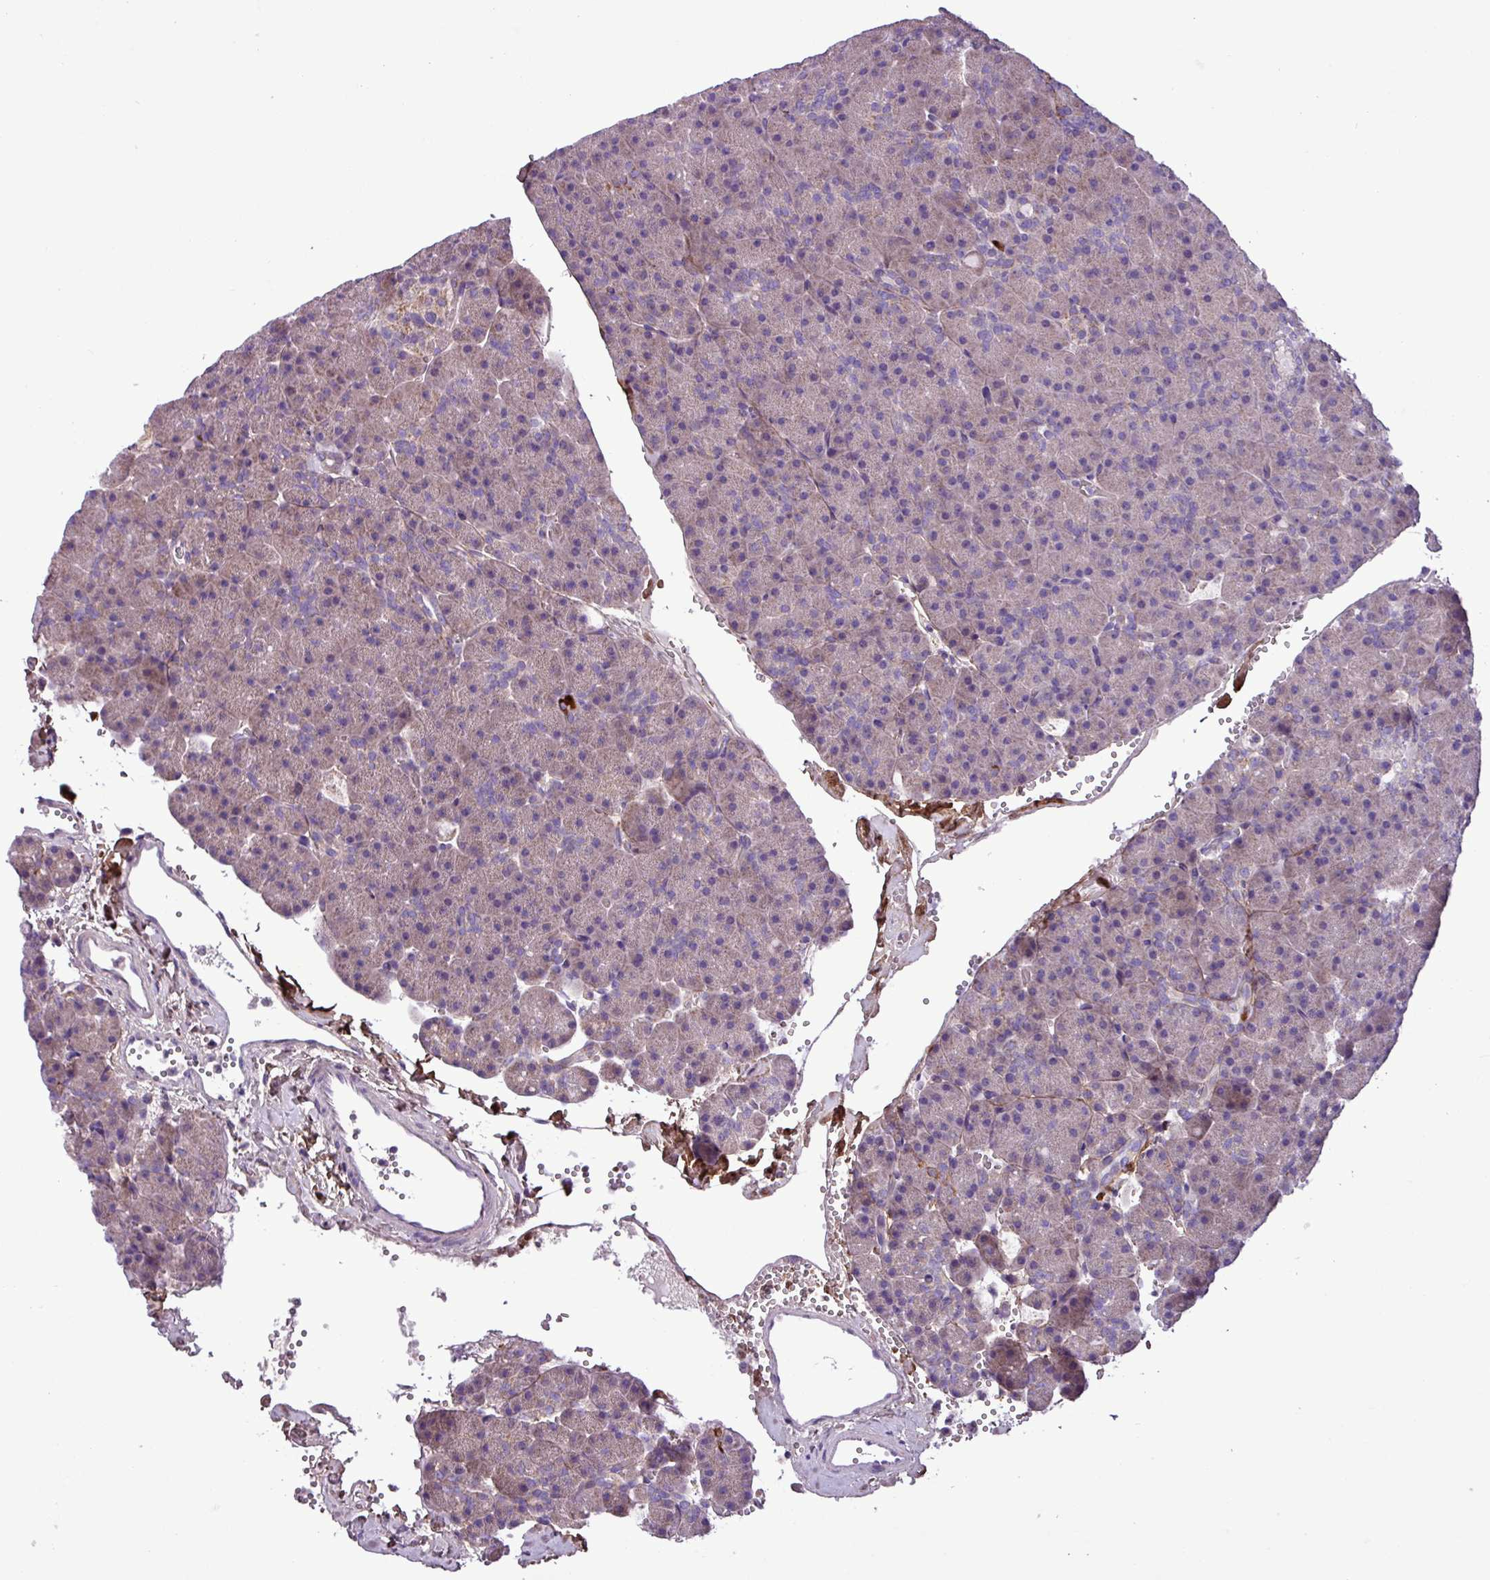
{"staining": {"intensity": "strong", "quantity": "<25%", "location": "cytoplasmic/membranous"}, "tissue": "pancreas", "cell_type": "Exocrine glandular cells", "image_type": "normal", "snomed": [{"axis": "morphology", "description": "Normal tissue, NOS"}, {"axis": "topography", "description": "Pancreas"}], "caption": "A medium amount of strong cytoplasmic/membranous staining is appreciated in about <25% of exocrine glandular cells in normal pancreas. Nuclei are stained in blue.", "gene": "FAM183A", "patient": {"sex": "male", "age": 36}}